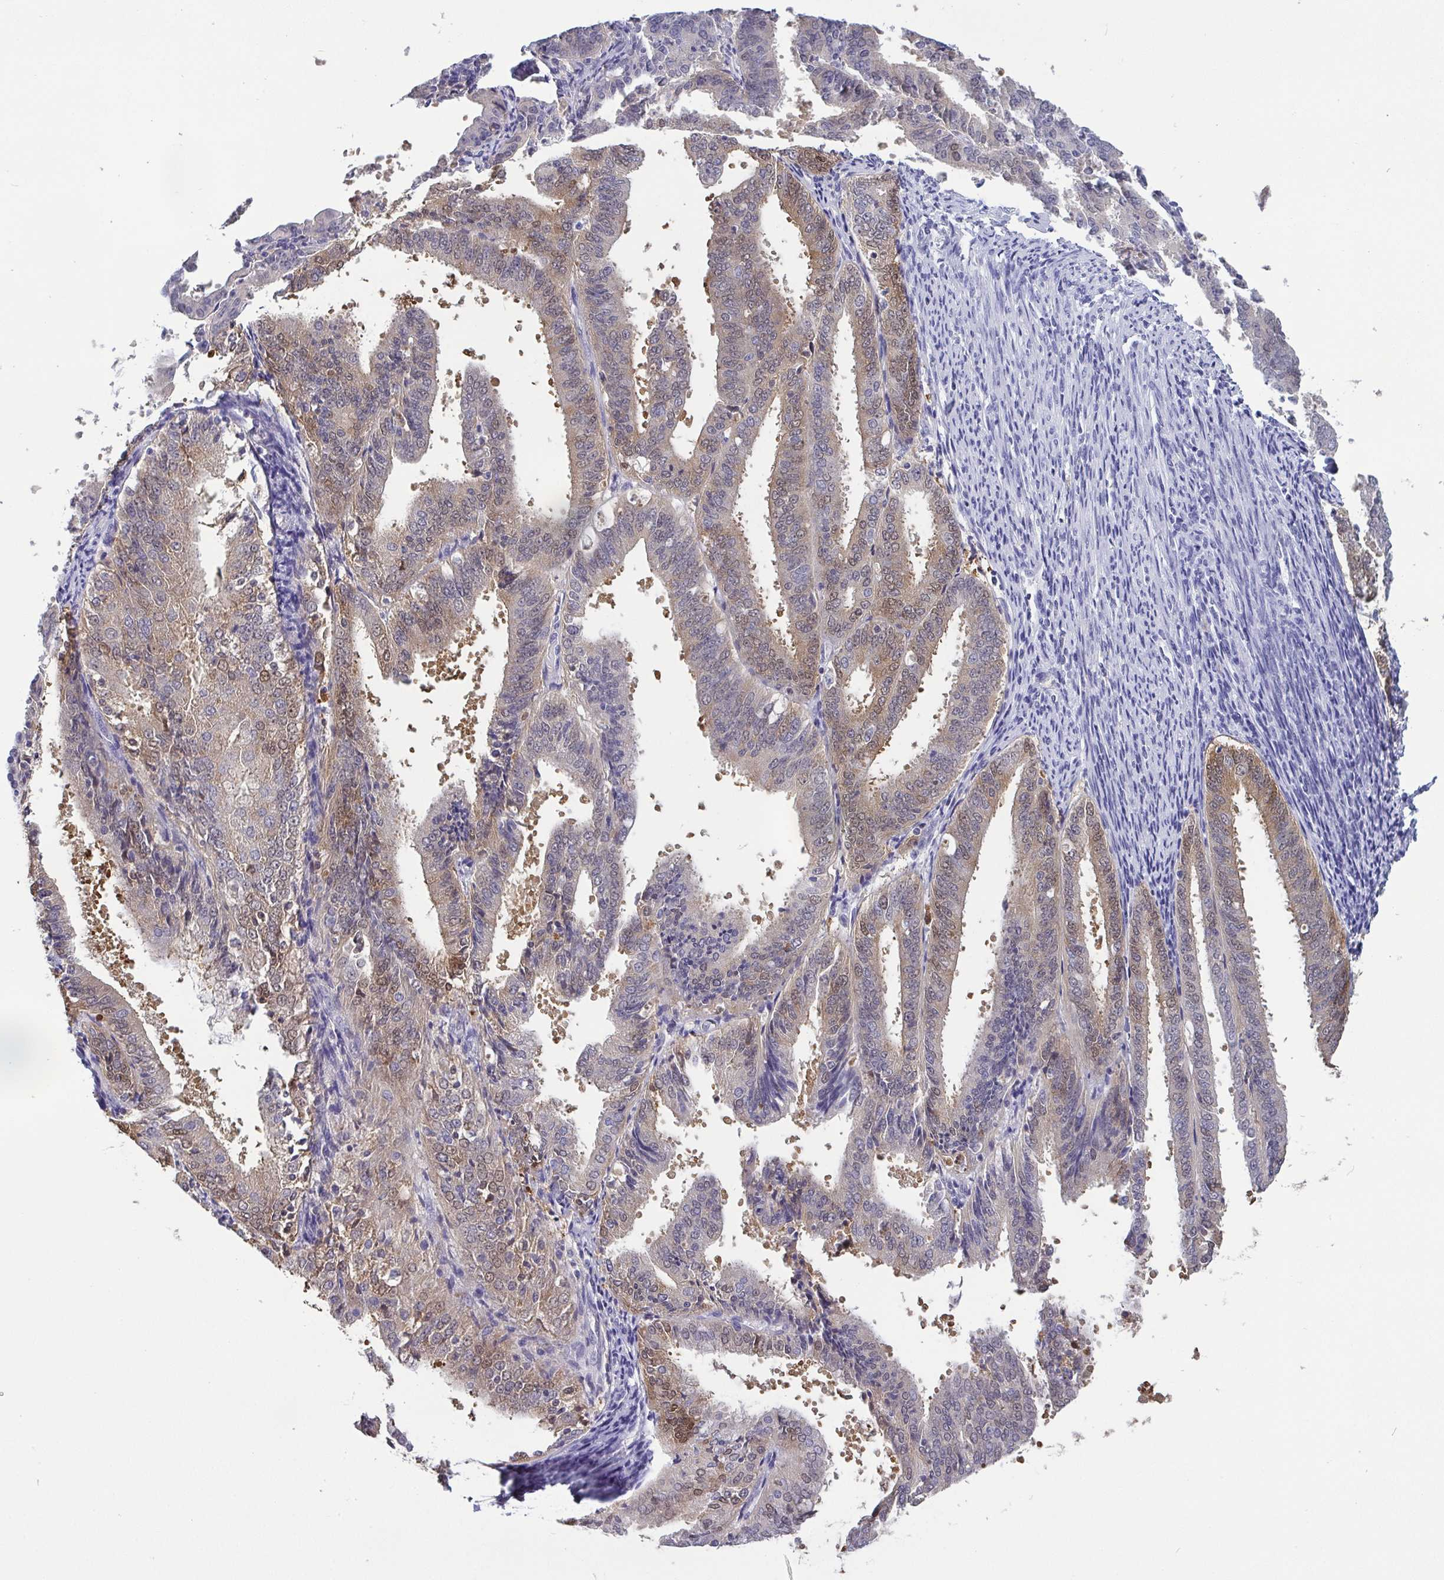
{"staining": {"intensity": "weak", "quantity": "25%-75%", "location": "cytoplasmic/membranous,nuclear"}, "tissue": "endometrial cancer", "cell_type": "Tumor cells", "image_type": "cancer", "snomed": [{"axis": "morphology", "description": "Adenocarcinoma, NOS"}, {"axis": "topography", "description": "Endometrium"}], "caption": "Endometrial cancer (adenocarcinoma) stained for a protein (brown) reveals weak cytoplasmic/membranous and nuclear positive positivity in approximately 25%-75% of tumor cells.", "gene": "IDH1", "patient": {"sex": "female", "age": 63}}